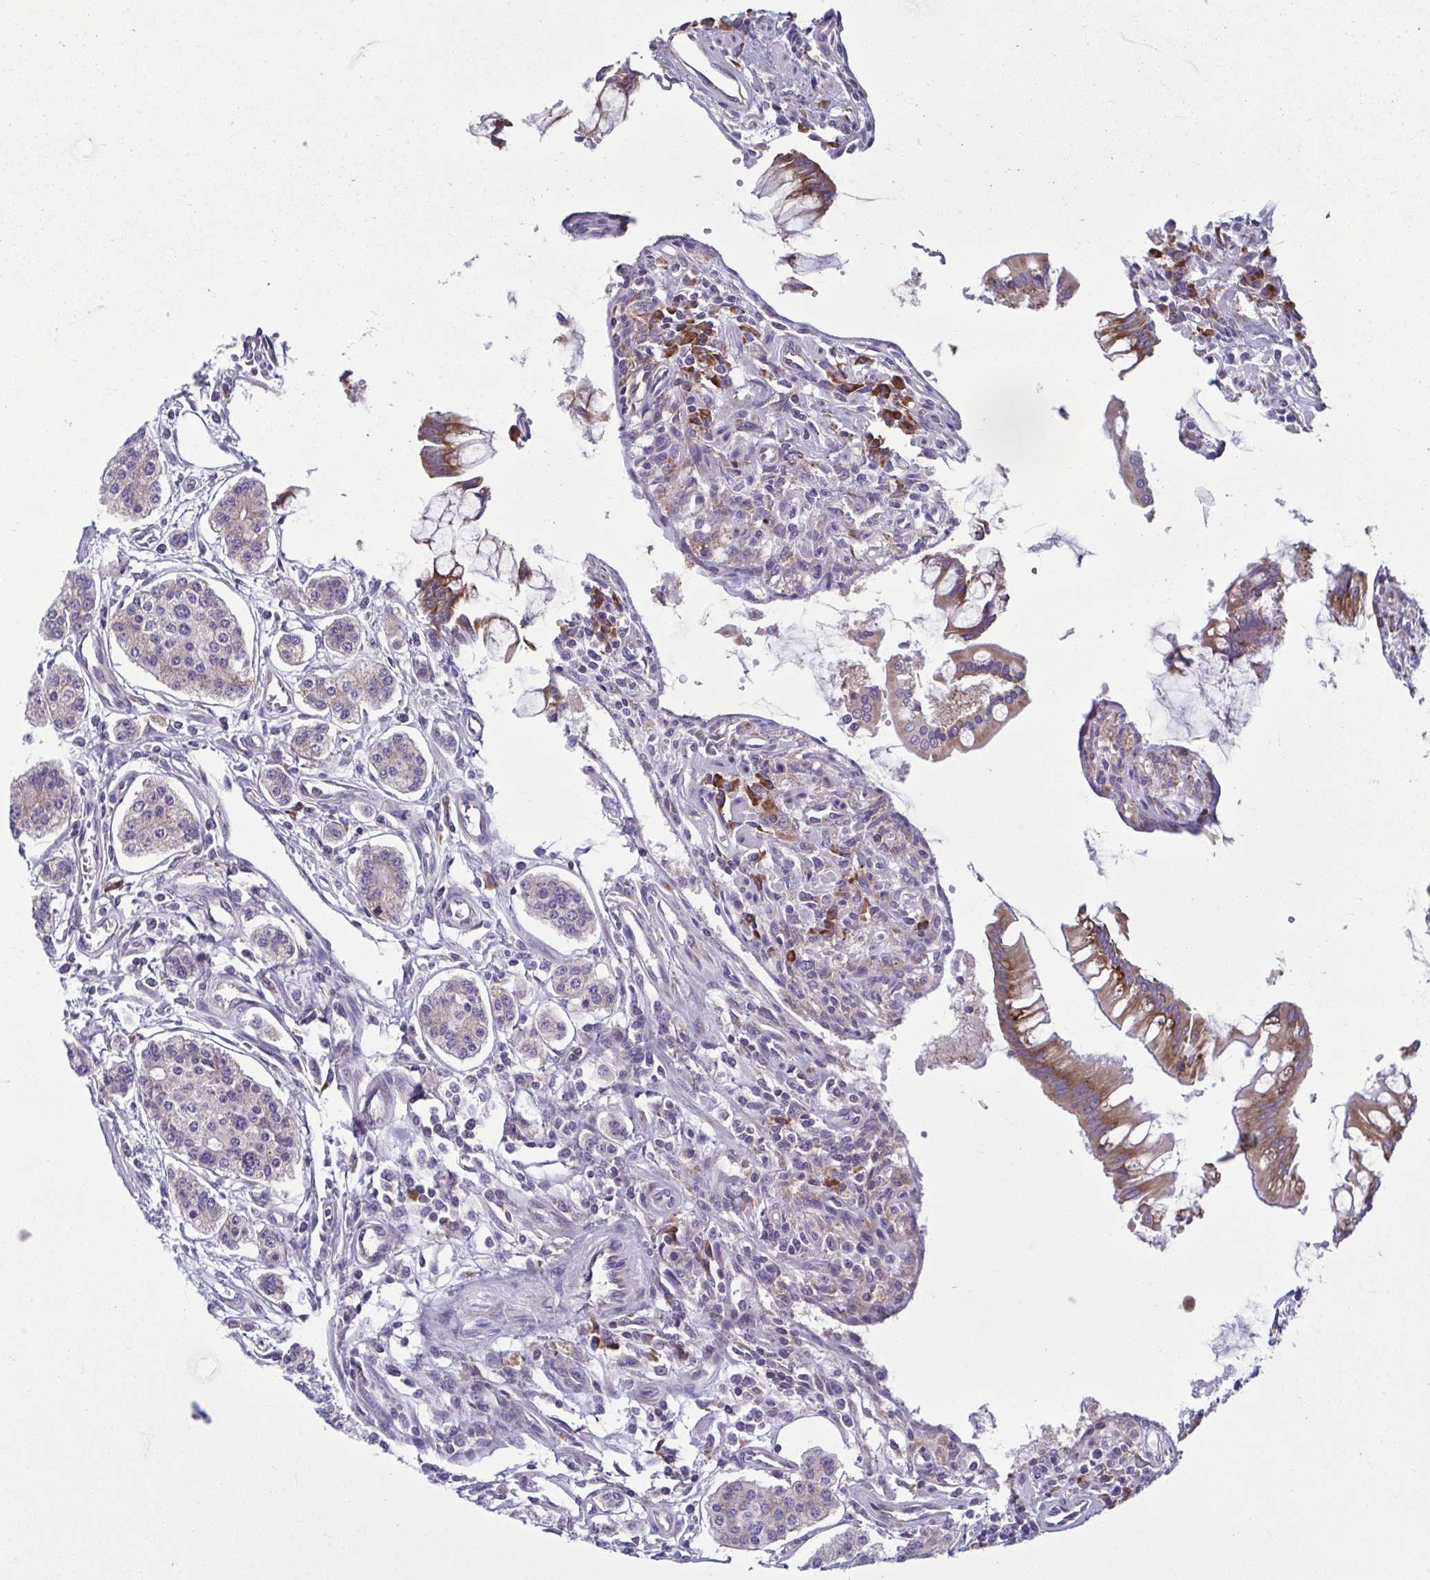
{"staining": {"intensity": "negative", "quantity": "none", "location": "none"}, "tissue": "carcinoid", "cell_type": "Tumor cells", "image_type": "cancer", "snomed": [{"axis": "morphology", "description": "Carcinoid, malignant, NOS"}, {"axis": "topography", "description": "Small intestine"}], "caption": "Carcinoid (malignant) stained for a protein using immunohistochemistry reveals no expression tumor cells.", "gene": "RPS16", "patient": {"sex": "female", "age": 65}}